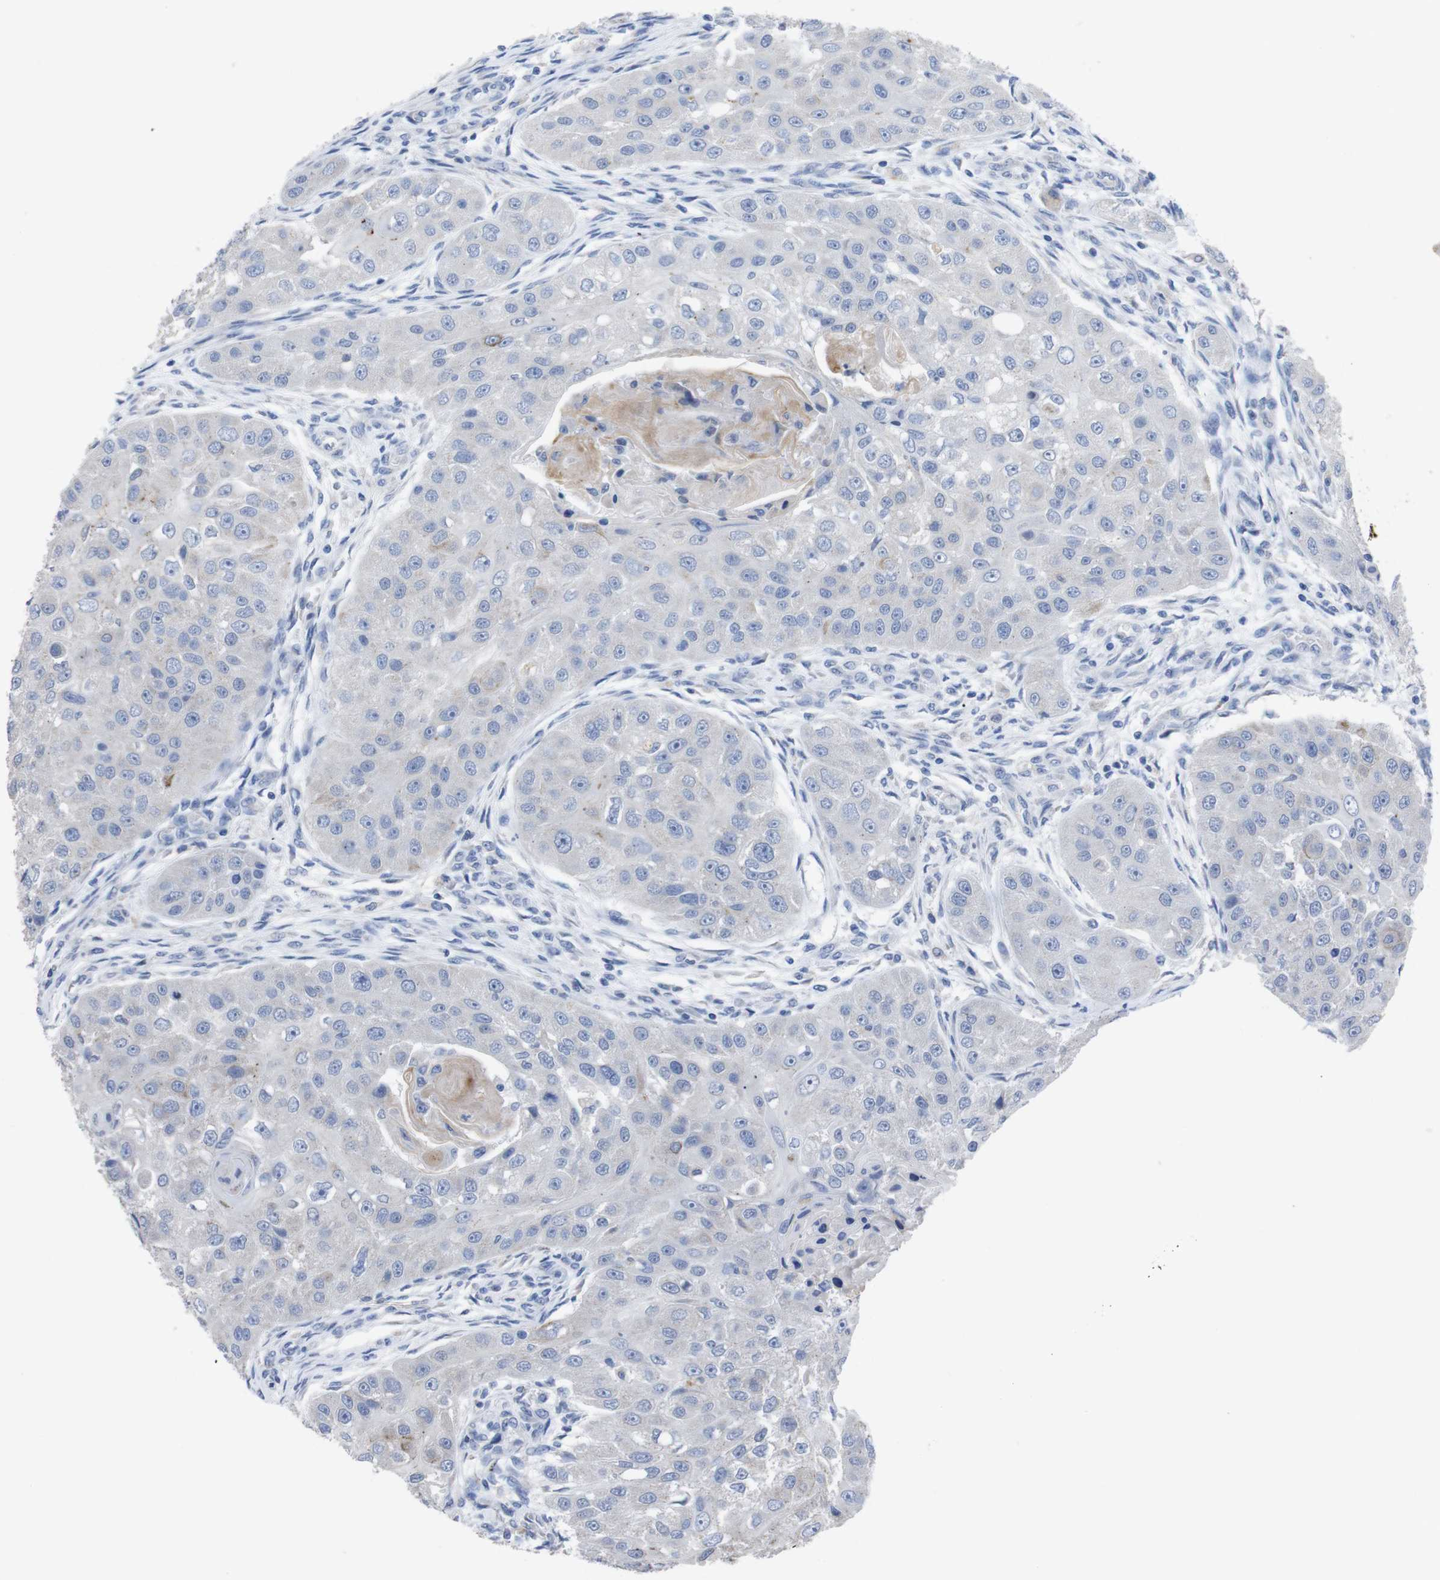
{"staining": {"intensity": "negative", "quantity": "none", "location": "none"}, "tissue": "head and neck cancer", "cell_type": "Tumor cells", "image_type": "cancer", "snomed": [{"axis": "morphology", "description": "Normal tissue, NOS"}, {"axis": "morphology", "description": "Squamous cell carcinoma, NOS"}, {"axis": "topography", "description": "Skeletal muscle"}, {"axis": "topography", "description": "Head-Neck"}], "caption": "Immunohistochemistry photomicrograph of head and neck cancer (squamous cell carcinoma) stained for a protein (brown), which displays no staining in tumor cells. Brightfield microscopy of IHC stained with DAB (brown) and hematoxylin (blue), captured at high magnification.", "gene": "GJB2", "patient": {"sex": "male", "age": 51}}